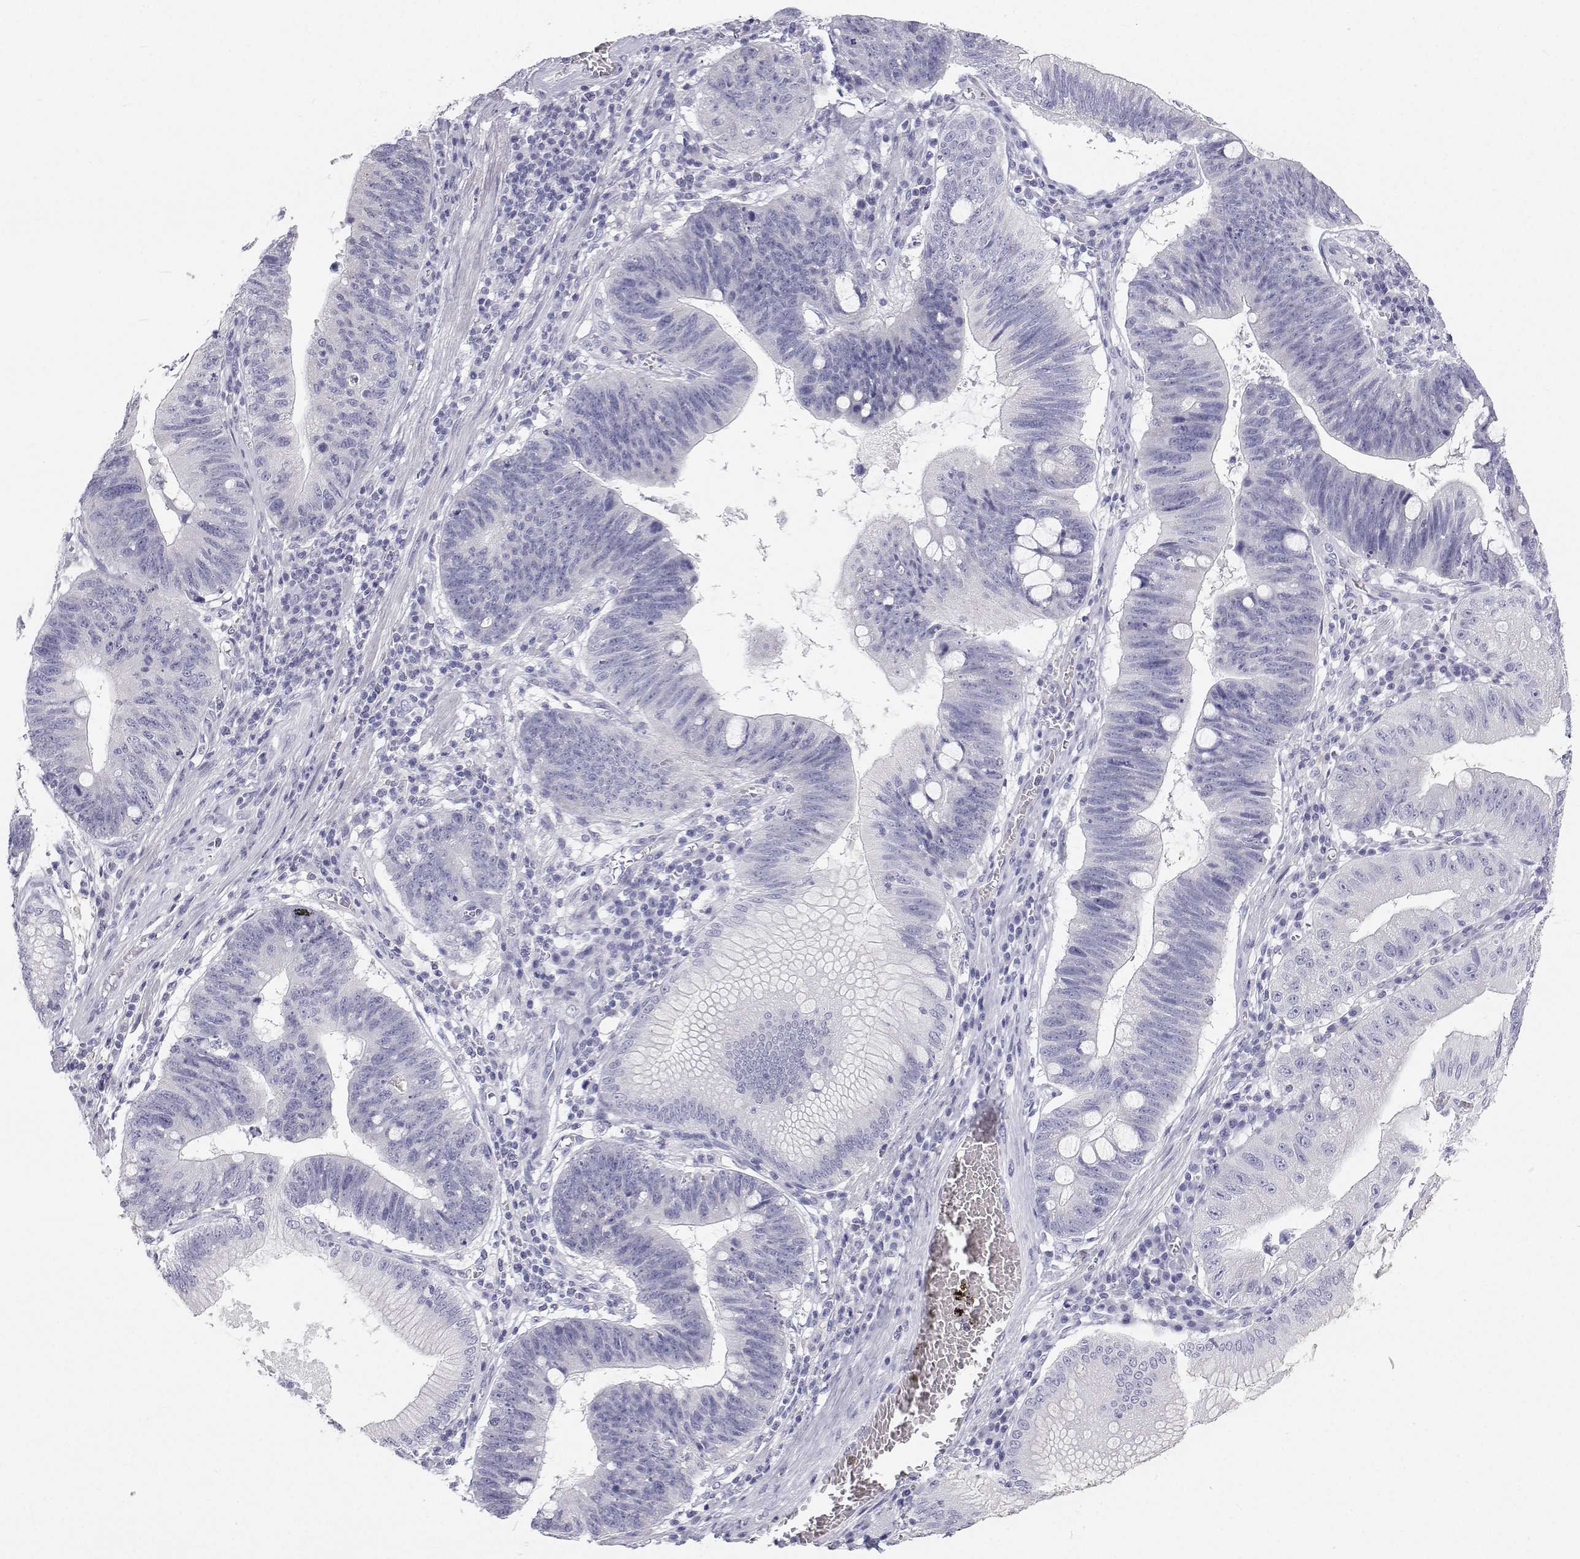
{"staining": {"intensity": "negative", "quantity": "none", "location": "none"}, "tissue": "stomach cancer", "cell_type": "Tumor cells", "image_type": "cancer", "snomed": [{"axis": "morphology", "description": "Adenocarcinoma, NOS"}, {"axis": "topography", "description": "Stomach"}], "caption": "IHC image of human stomach cancer (adenocarcinoma) stained for a protein (brown), which demonstrates no positivity in tumor cells.", "gene": "TTN", "patient": {"sex": "male", "age": 59}}